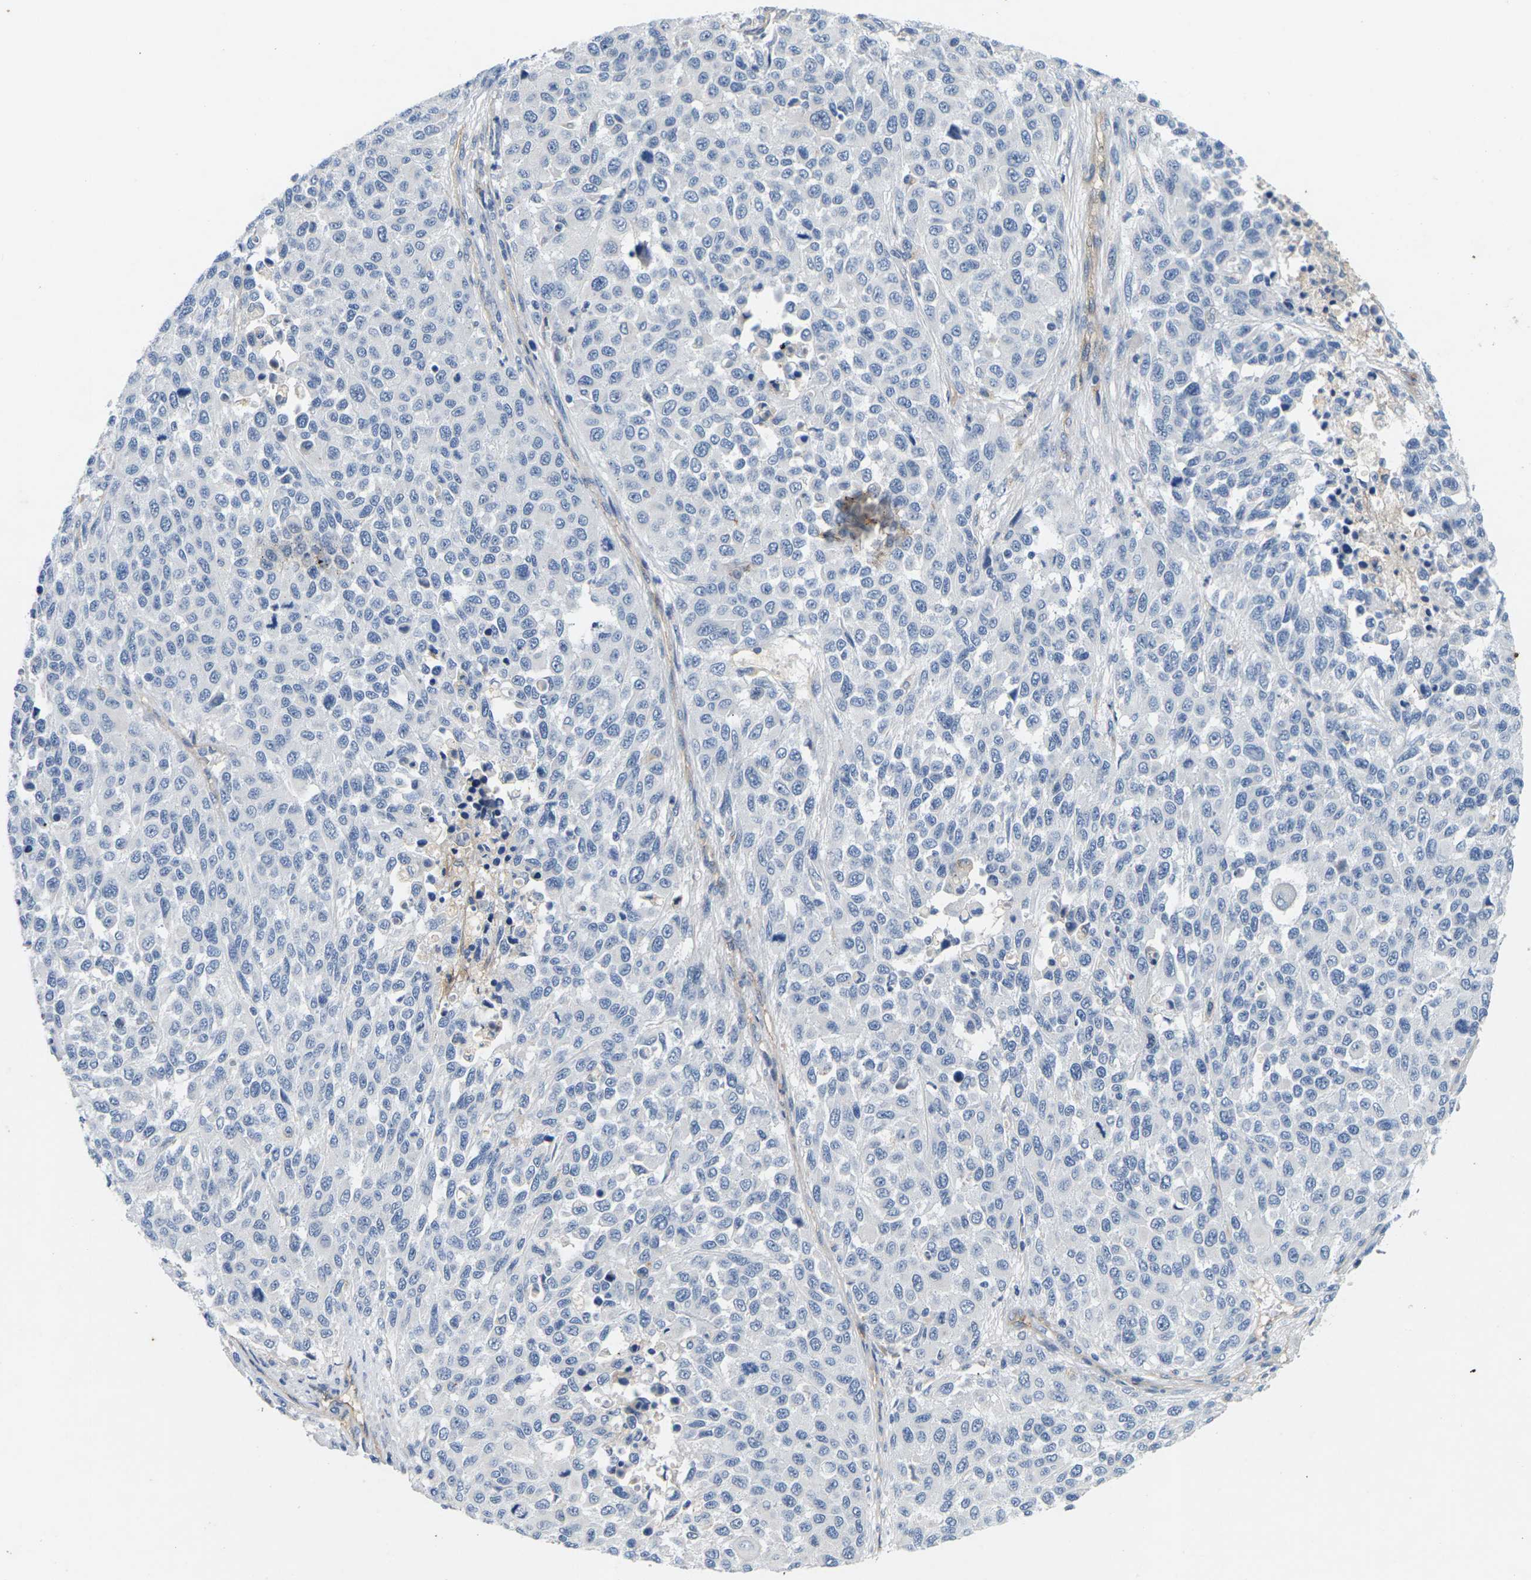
{"staining": {"intensity": "negative", "quantity": "none", "location": "none"}, "tissue": "melanoma", "cell_type": "Tumor cells", "image_type": "cancer", "snomed": [{"axis": "morphology", "description": "Malignant melanoma, Metastatic site"}, {"axis": "topography", "description": "Lymph node"}], "caption": "An immunohistochemistry (IHC) histopathology image of malignant melanoma (metastatic site) is shown. There is no staining in tumor cells of malignant melanoma (metastatic site). Brightfield microscopy of immunohistochemistry (IHC) stained with DAB (brown) and hematoxylin (blue), captured at high magnification.", "gene": "ITGA5", "patient": {"sex": "male", "age": 61}}